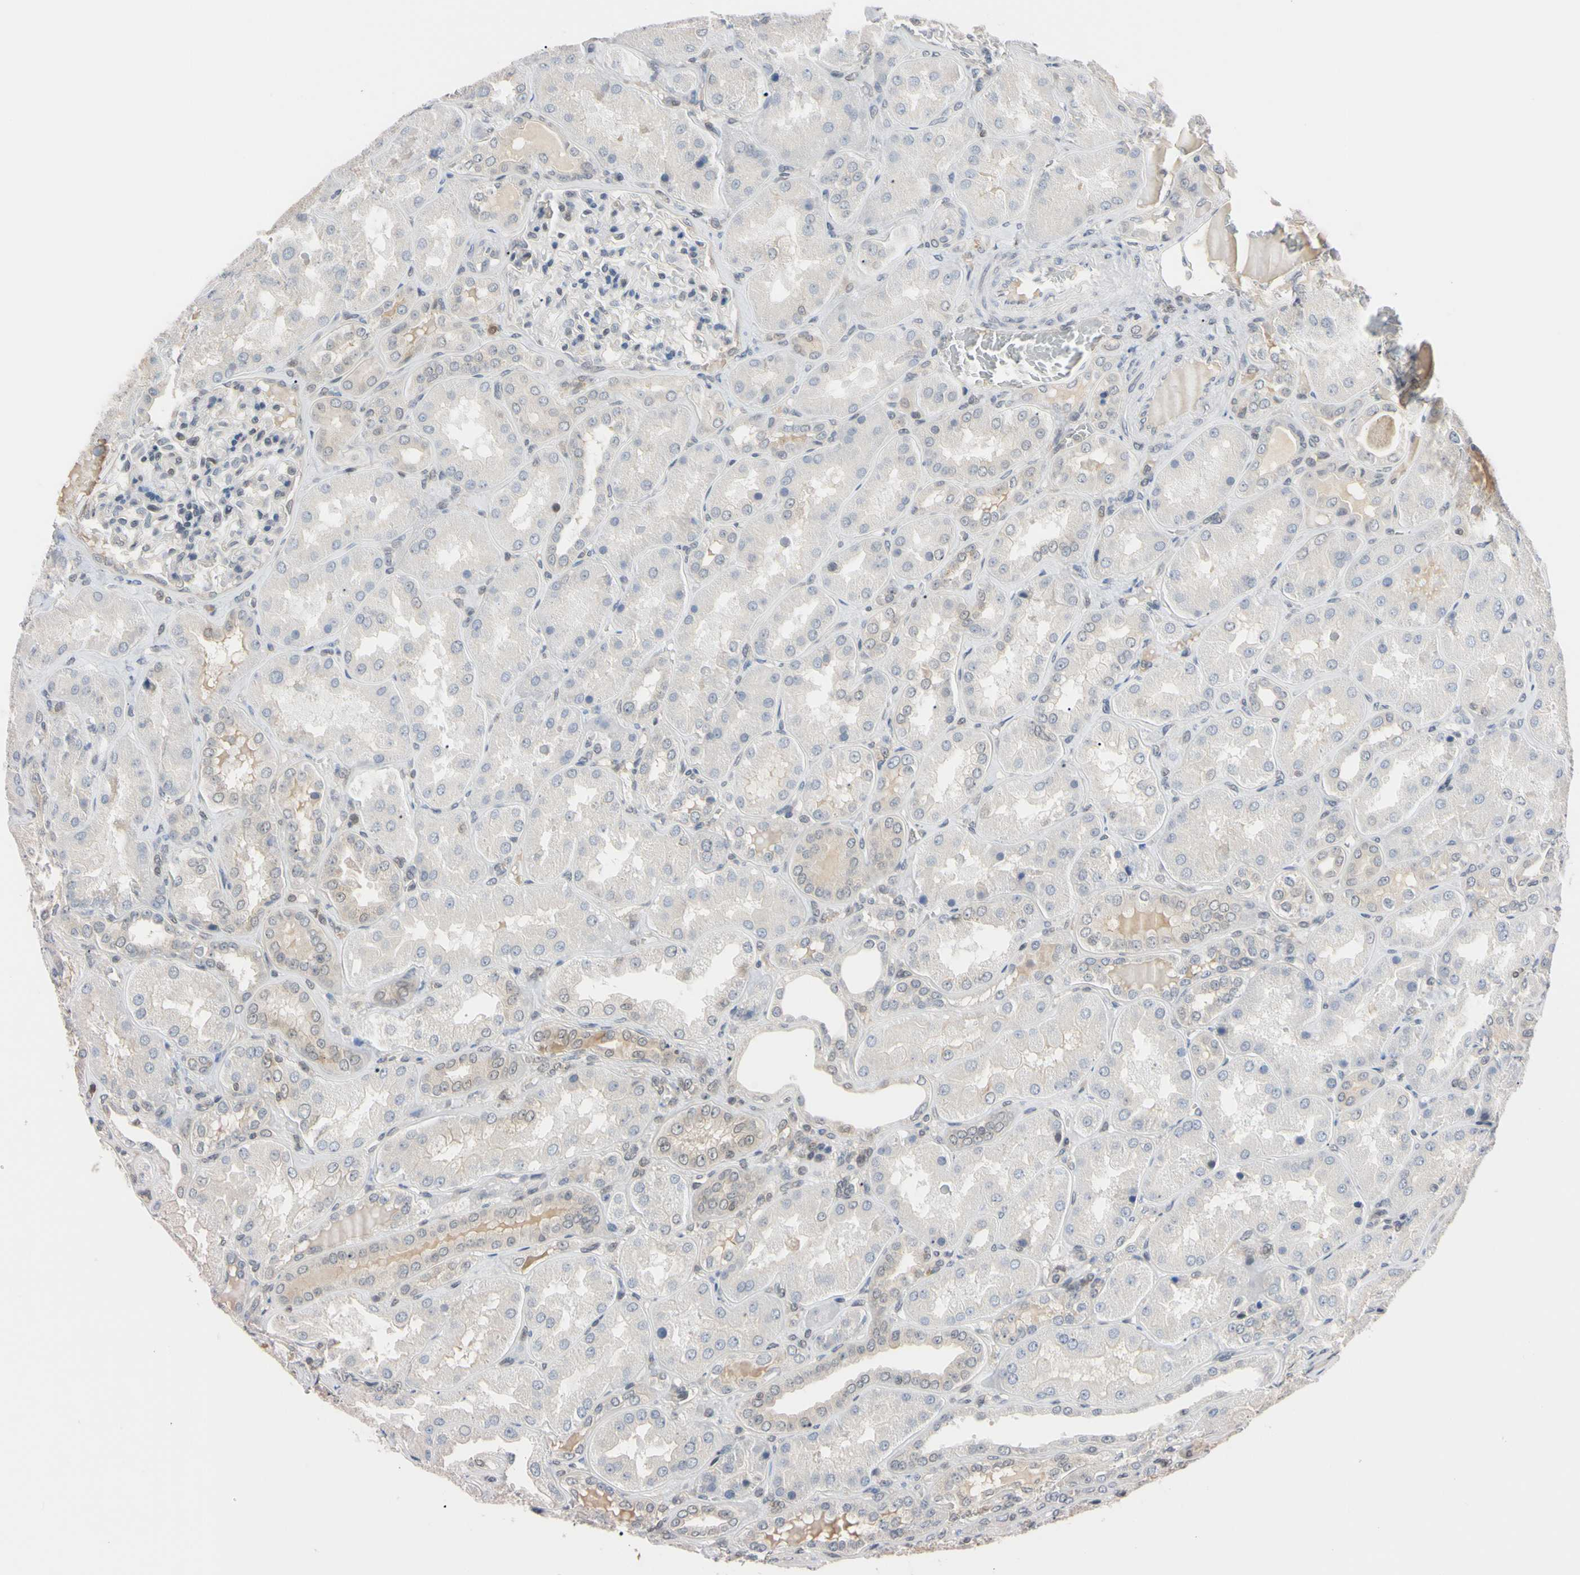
{"staining": {"intensity": "negative", "quantity": "none", "location": "none"}, "tissue": "kidney", "cell_type": "Cells in glomeruli", "image_type": "normal", "snomed": [{"axis": "morphology", "description": "Normal tissue, NOS"}, {"axis": "topography", "description": "Kidney"}], "caption": "DAB immunohistochemical staining of normal kidney reveals no significant staining in cells in glomeruli. Nuclei are stained in blue.", "gene": "UBE2I", "patient": {"sex": "female", "age": 56}}